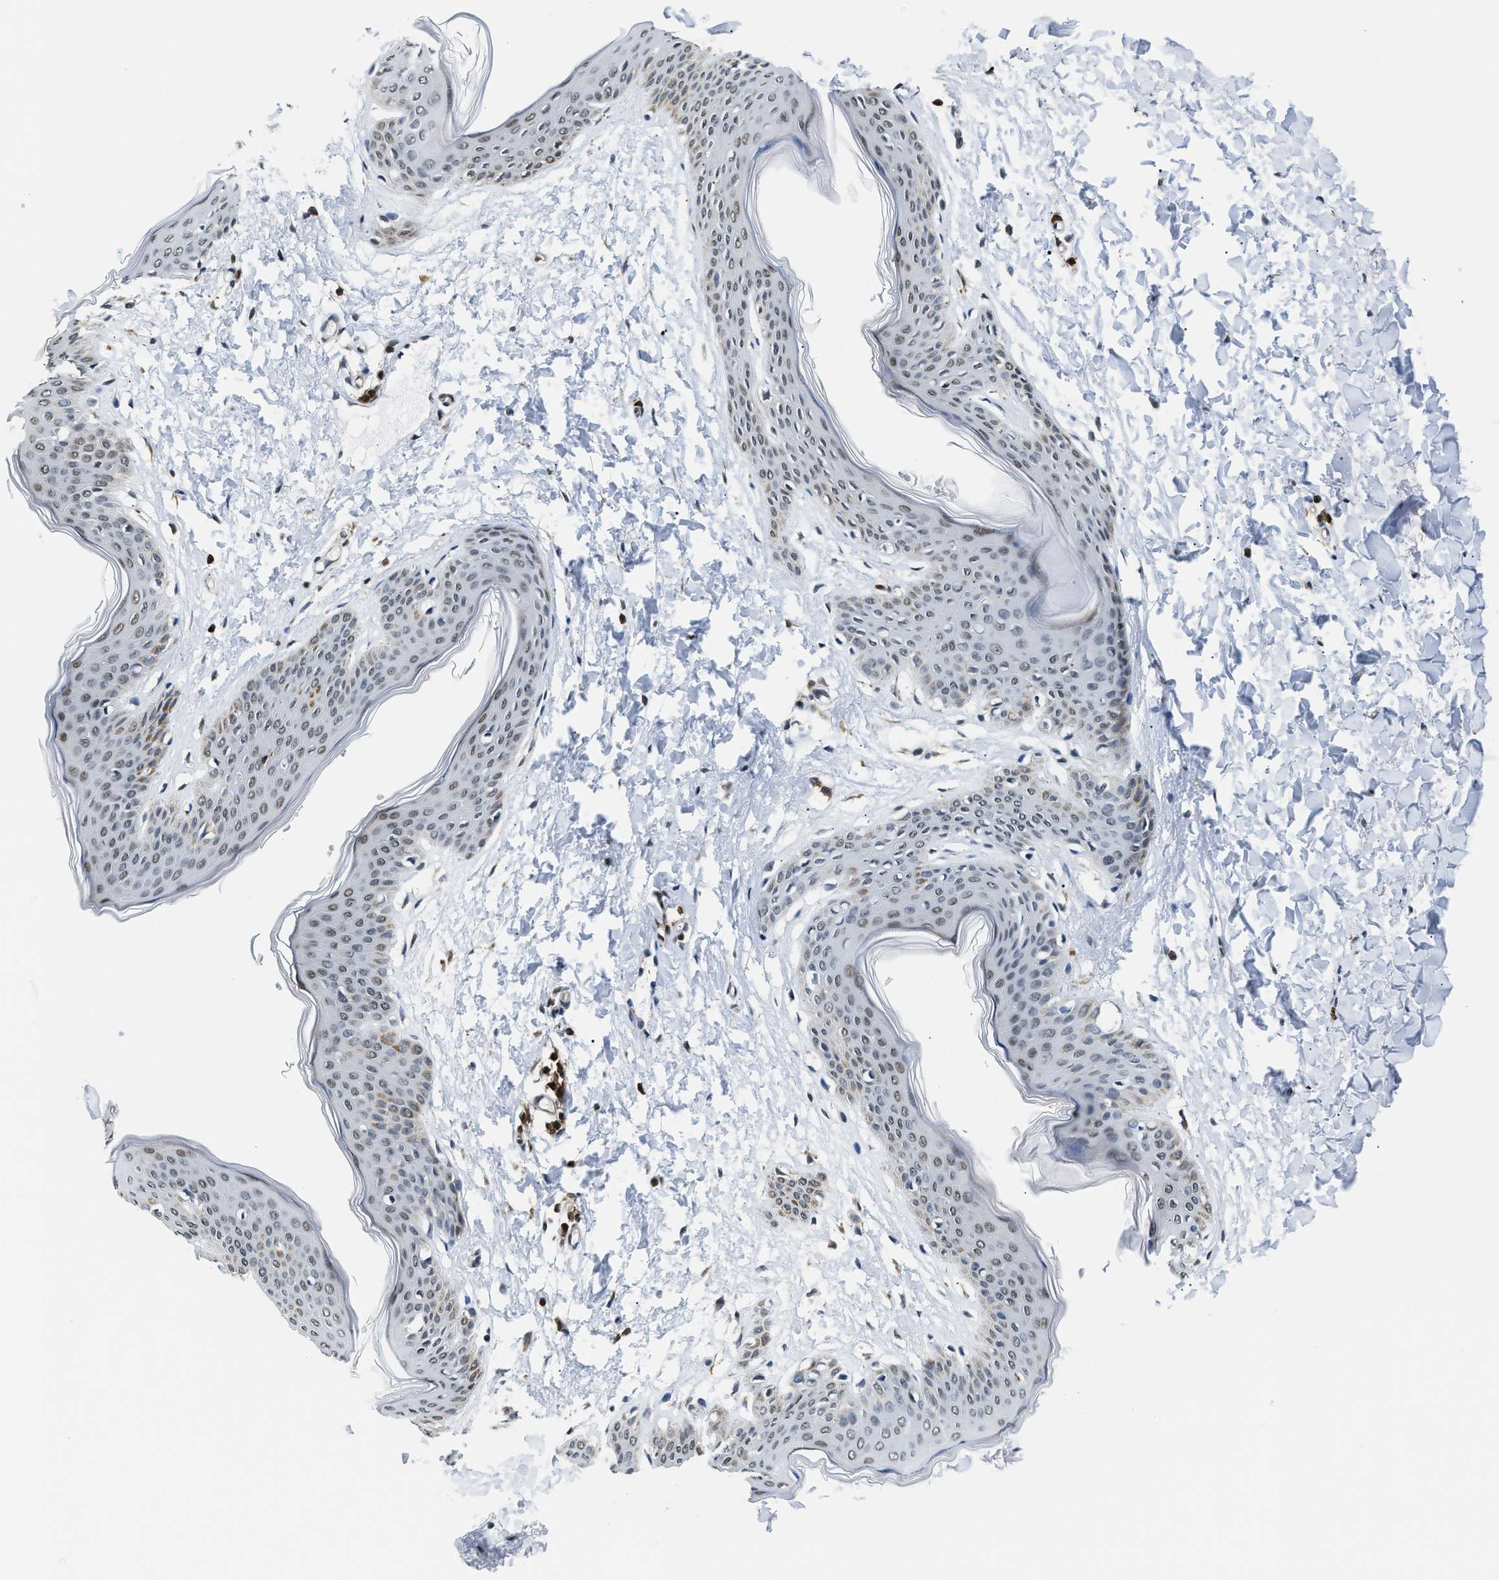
{"staining": {"intensity": "weak", "quantity": "25%-75%", "location": "cytoplasmic/membranous,nuclear"}, "tissue": "skin", "cell_type": "Fibroblasts", "image_type": "normal", "snomed": [{"axis": "morphology", "description": "Normal tissue, NOS"}, {"axis": "topography", "description": "Skin"}], "caption": "A low amount of weak cytoplasmic/membranous,nuclear positivity is identified in about 25%-75% of fibroblasts in normal skin.", "gene": "STK10", "patient": {"sex": "female", "age": 17}}